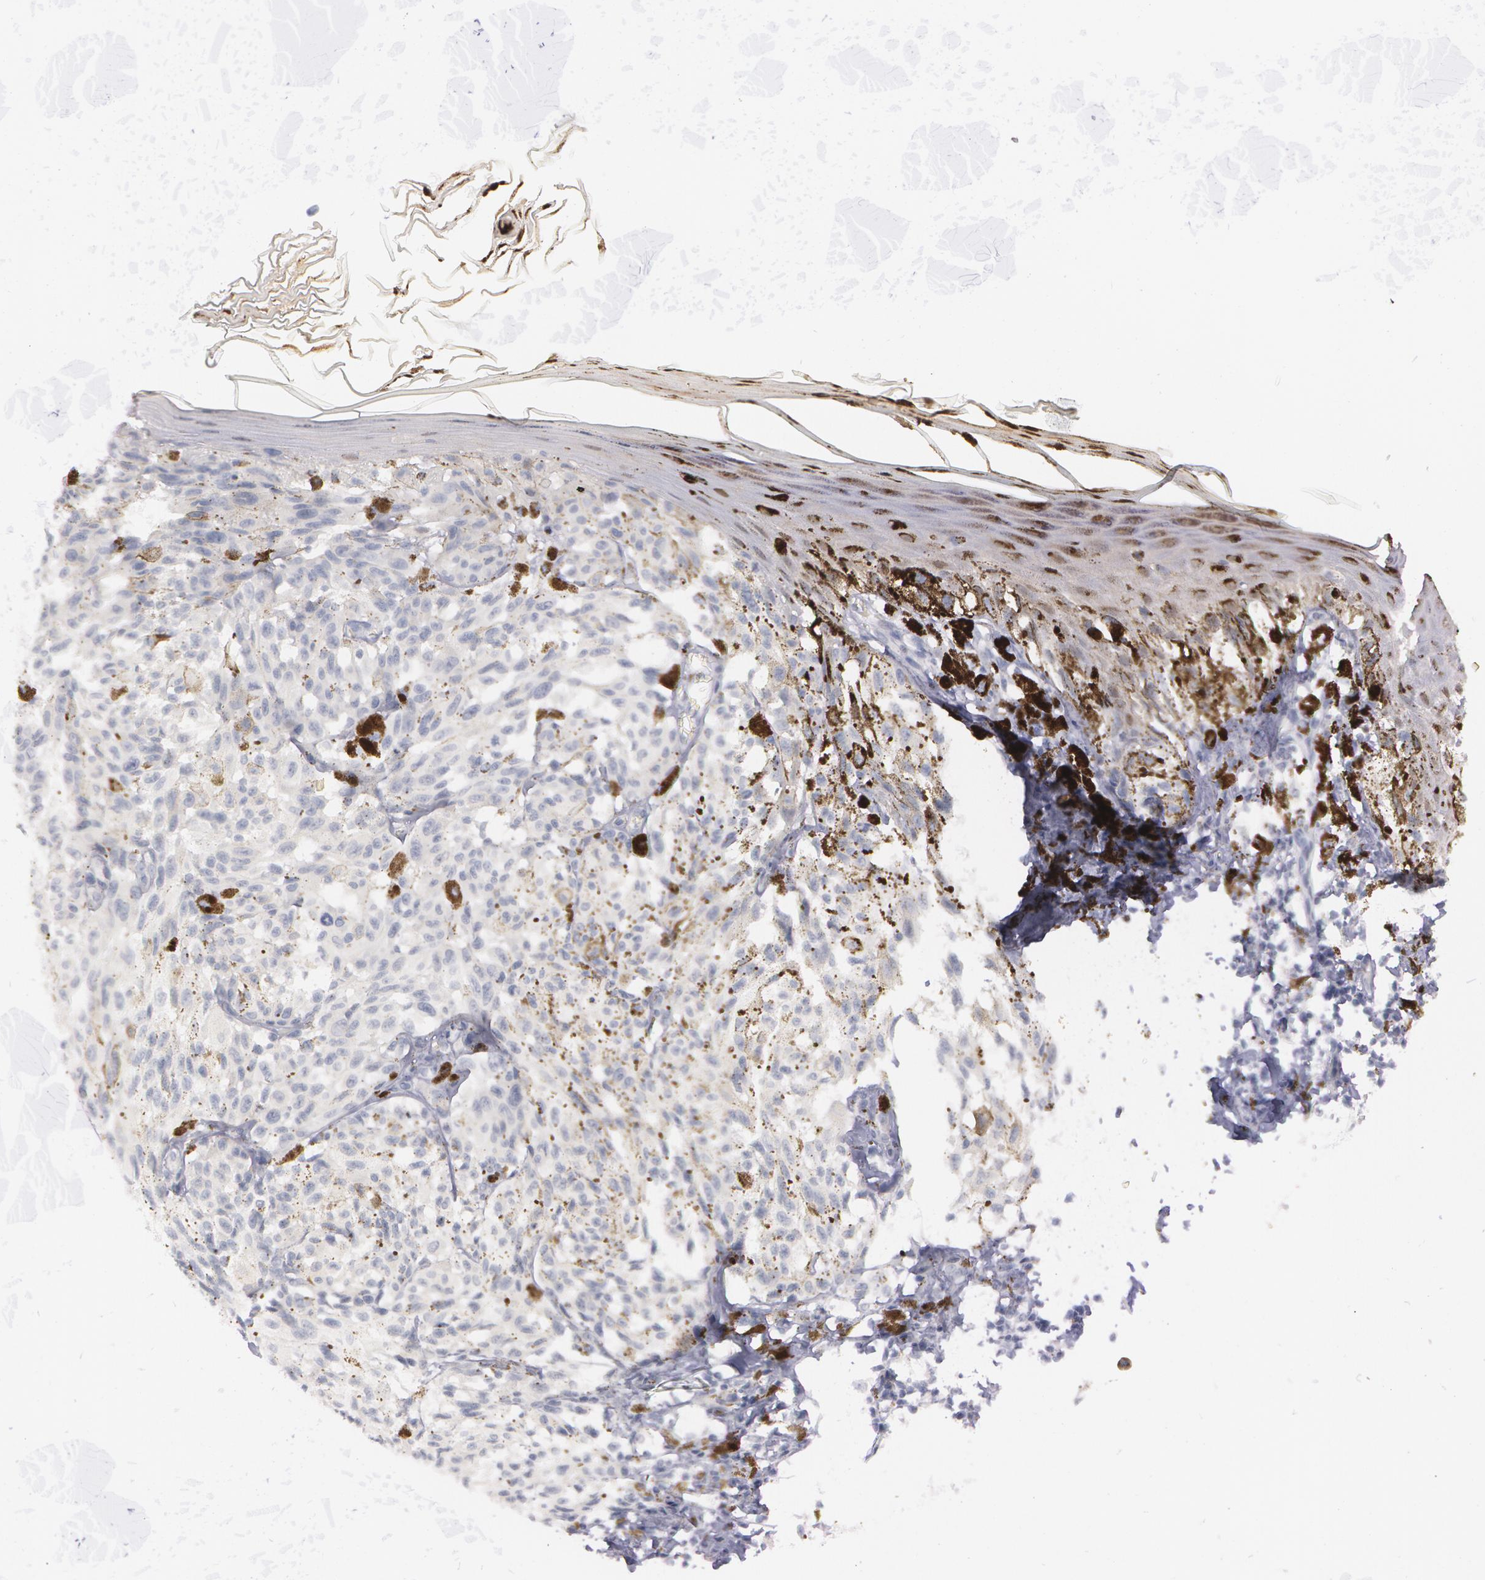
{"staining": {"intensity": "negative", "quantity": "none", "location": "none"}, "tissue": "melanoma", "cell_type": "Tumor cells", "image_type": "cancer", "snomed": [{"axis": "morphology", "description": "Malignant melanoma, NOS"}, {"axis": "topography", "description": "Skin"}], "caption": "Protein analysis of melanoma reveals no significant expression in tumor cells.", "gene": "IL1RN", "patient": {"sex": "female", "age": 72}}